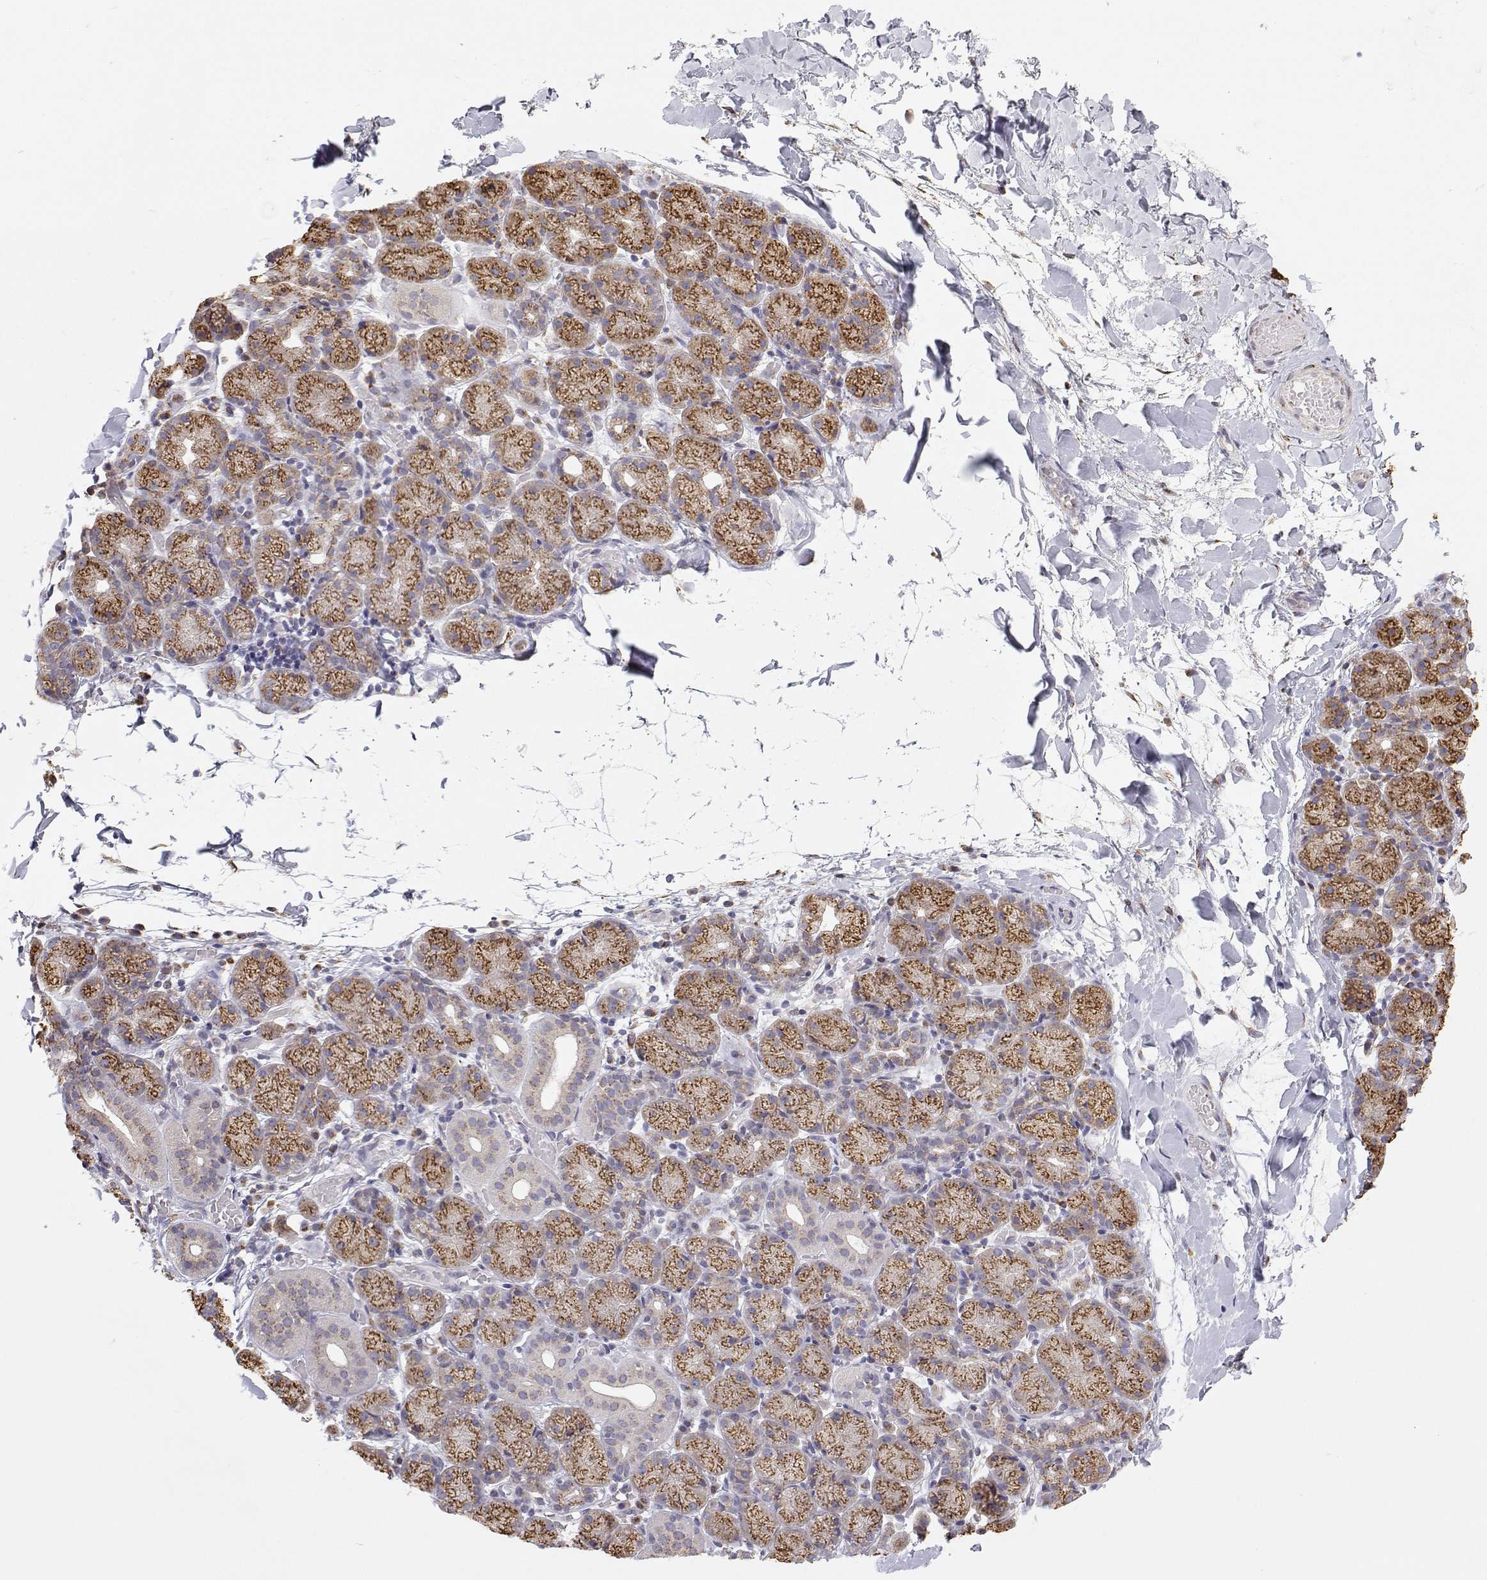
{"staining": {"intensity": "moderate", "quantity": ">75%", "location": "cytoplasmic/membranous"}, "tissue": "salivary gland", "cell_type": "Glandular cells", "image_type": "normal", "snomed": [{"axis": "morphology", "description": "Normal tissue, NOS"}, {"axis": "topography", "description": "Salivary gland"}], "caption": "Salivary gland stained for a protein (brown) reveals moderate cytoplasmic/membranous positive staining in approximately >75% of glandular cells.", "gene": "STARD13", "patient": {"sex": "female", "age": 24}}